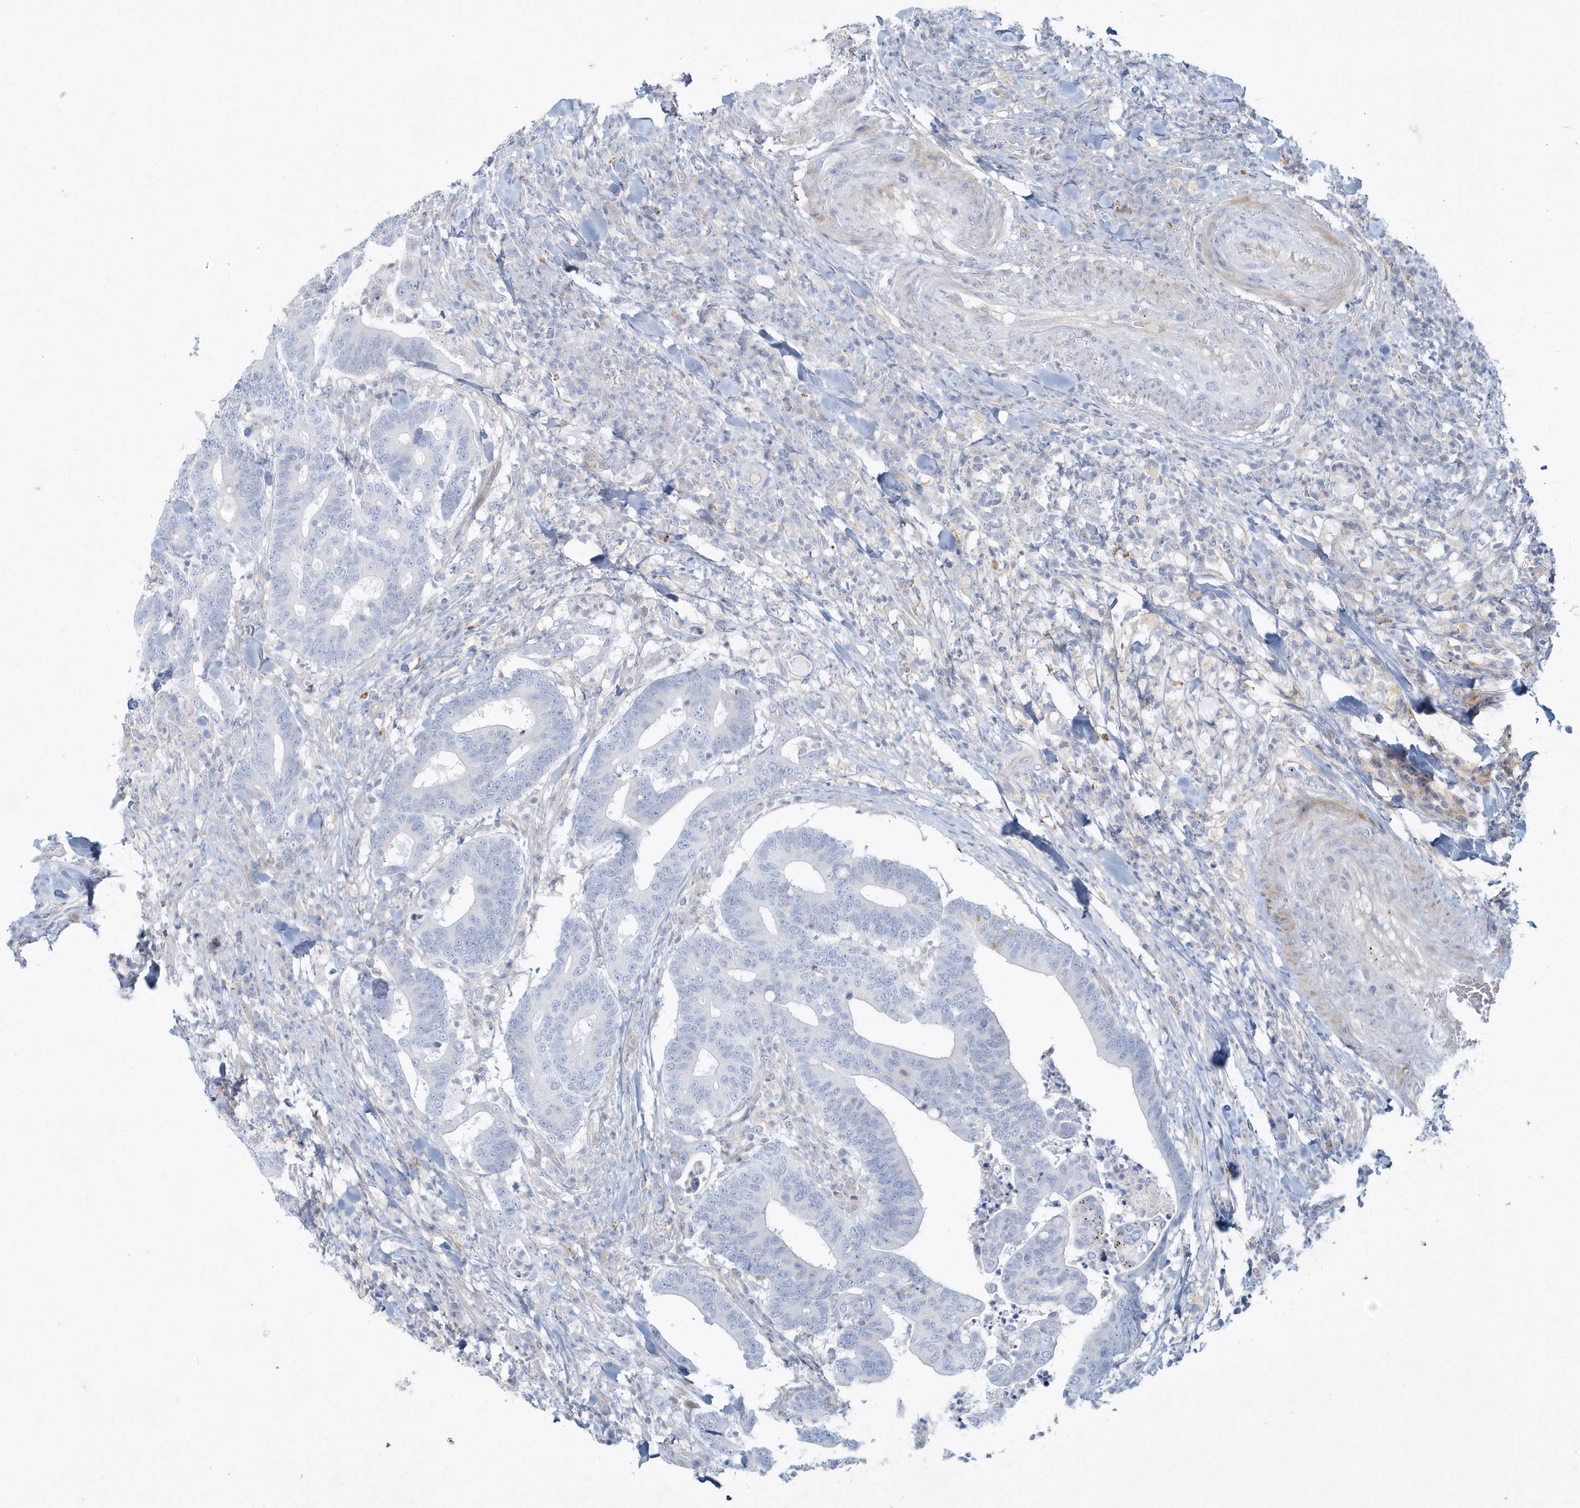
{"staining": {"intensity": "negative", "quantity": "none", "location": "none"}, "tissue": "colorectal cancer", "cell_type": "Tumor cells", "image_type": "cancer", "snomed": [{"axis": "morphology", "description": "Adenocarcinoma, NOS"}, {"axis": "topography", "description": "Colon"}], "caption": "DAB (3,3'-diaminobenzidine) immunohistochemical staining of human colorectal cancer (adenocarcinoma) displays no significant positivity in tumor cells.", "gene": "DNAH1", "patient": {"sex": "female", "age": 66}}